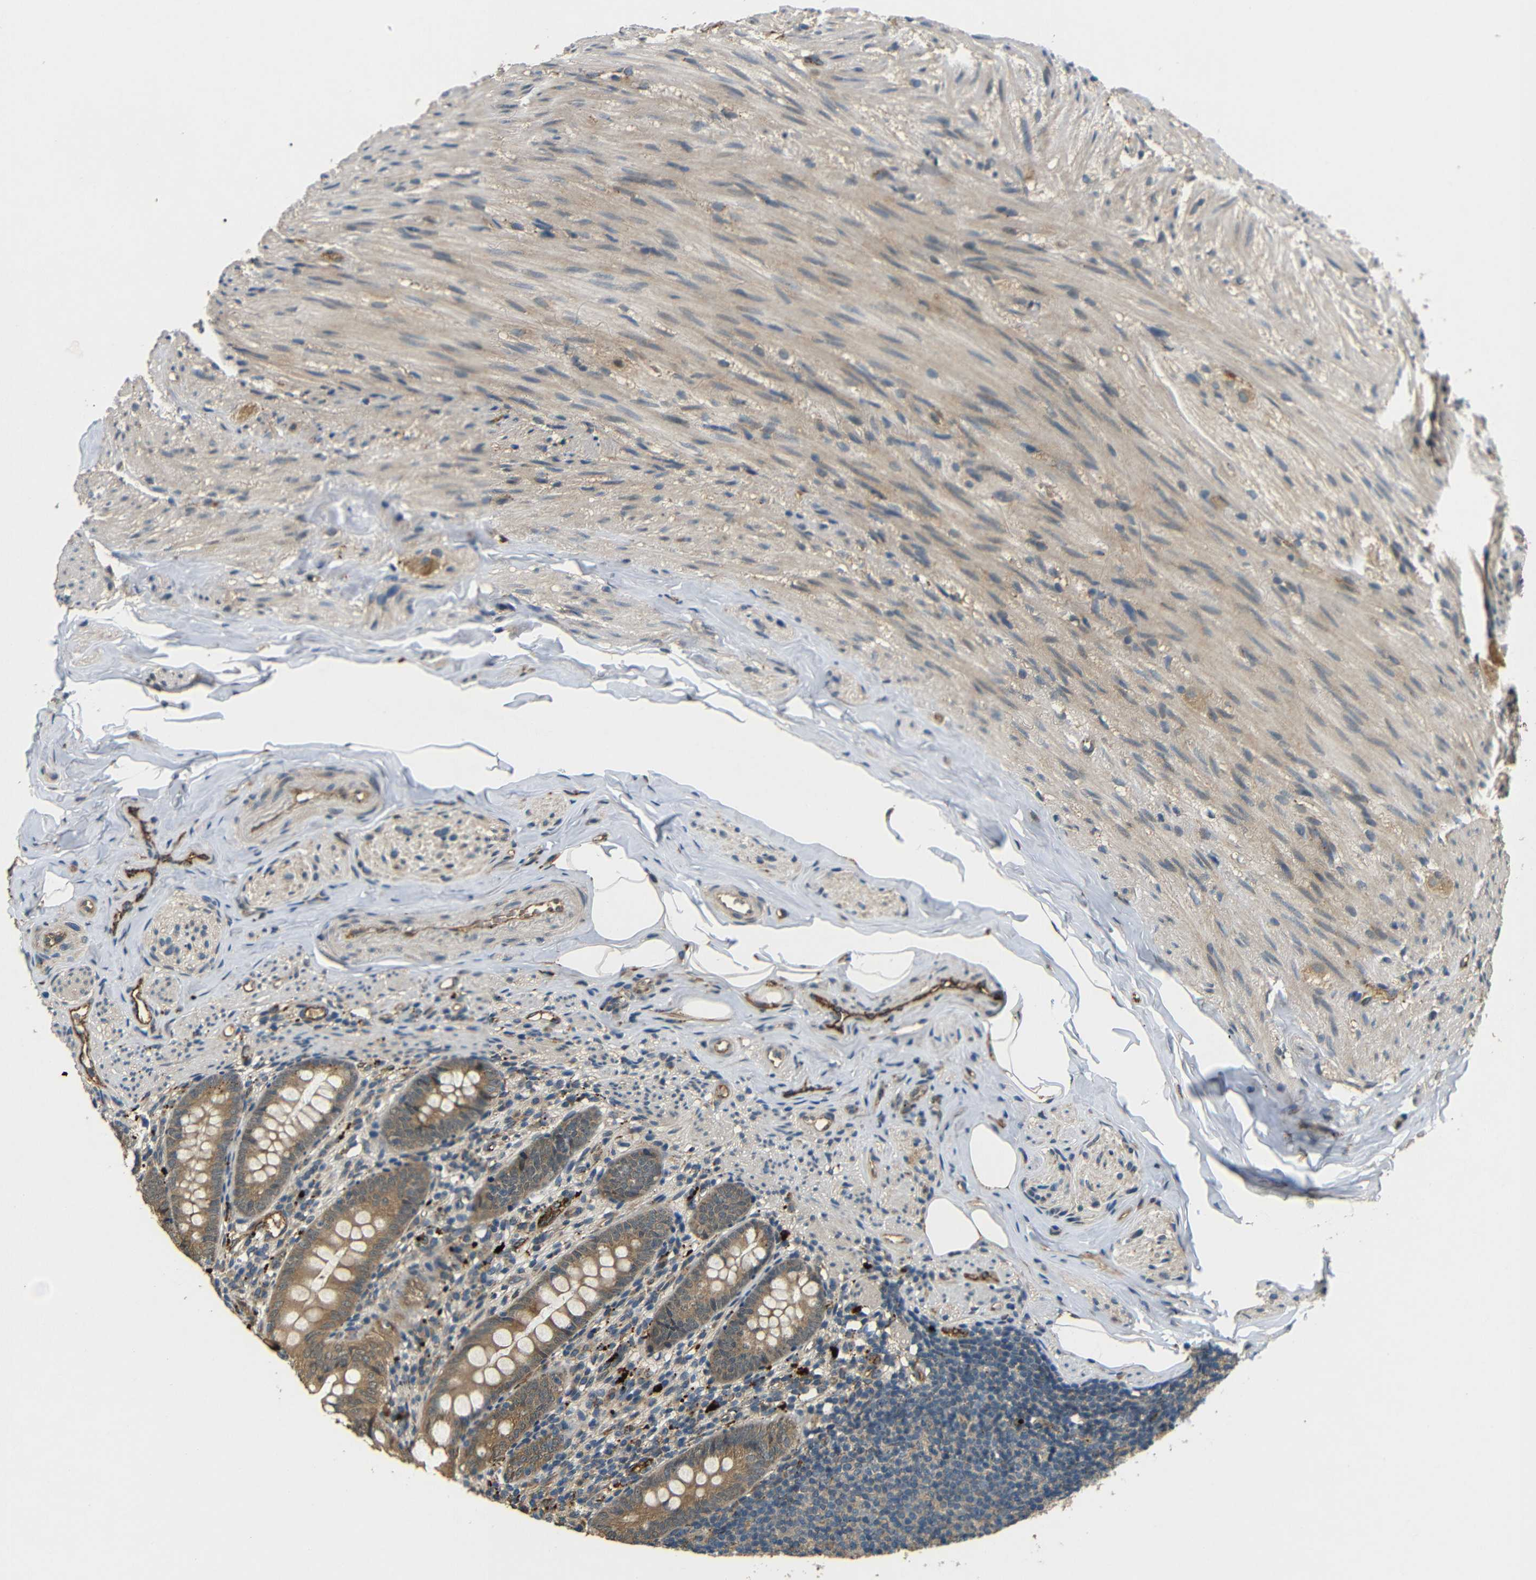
{"staining": {"intensity": "moderate", "quantity": ">75%", "location": "cytoplasmic/membranous,nuclear"}, "tissue": "appendix", "cell_type": "Glandular cells", "image_type": "normal", "snomed": [{"axis": "morphology", "description": "Normal tissue, NOS"}, {"axis": "topography", "description": "Appendix"}], "caption": "This photomicrograph shows unremarkable appendix stained with immunohistochemistry (IHC) to label a protein in brown. The cytoplasmic/membranous,nuclear of glandular cells show moderate positivity for the protein. Nuclei are counter-stained blue.", "gene": "ATP7A", "patient": {"sex": "female", "age": 77}}